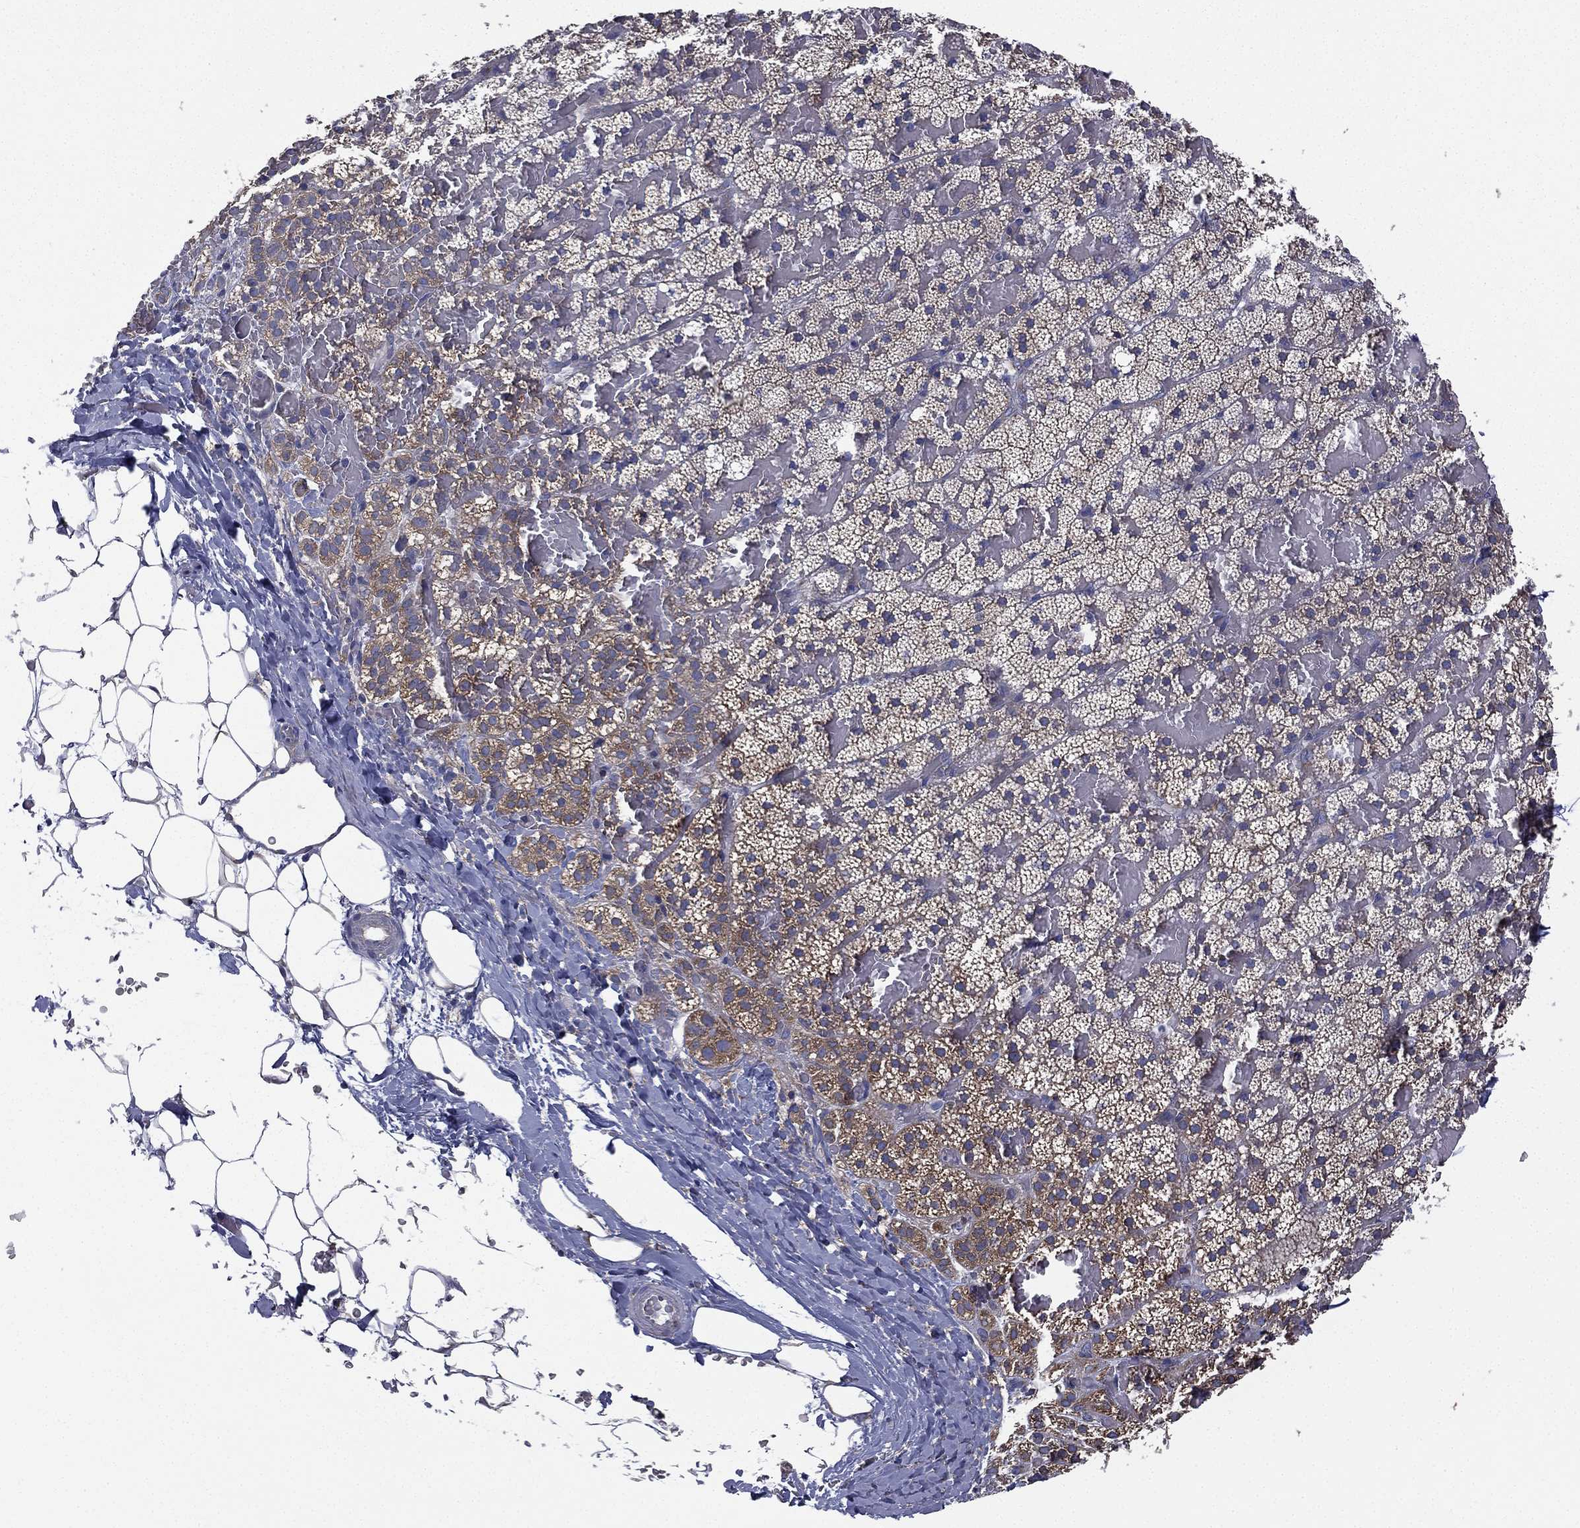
{"staining": {"intensity": "strong", "quantity": "25%-75%", "location": "cytoplasmic/membranous"}, "tissue": "adrenal gland", "cell_type": "Glandular cells", "image_type": "normal", "snomed": [{"axis": "morphology", "description": "Normal tissue, NOS"}, {"axis": "topography", "description": "Adrenal gland"}], "caption": "High-power microscopy captured an immunohistochemistry (IHC) image of benign adrenal gland, revealing strong cytoplasmic/membranous positivity in approximately 25%-75% of glandular cells.", "gene": "FARSA", "patient": {"sex": "male", "age": 53}}